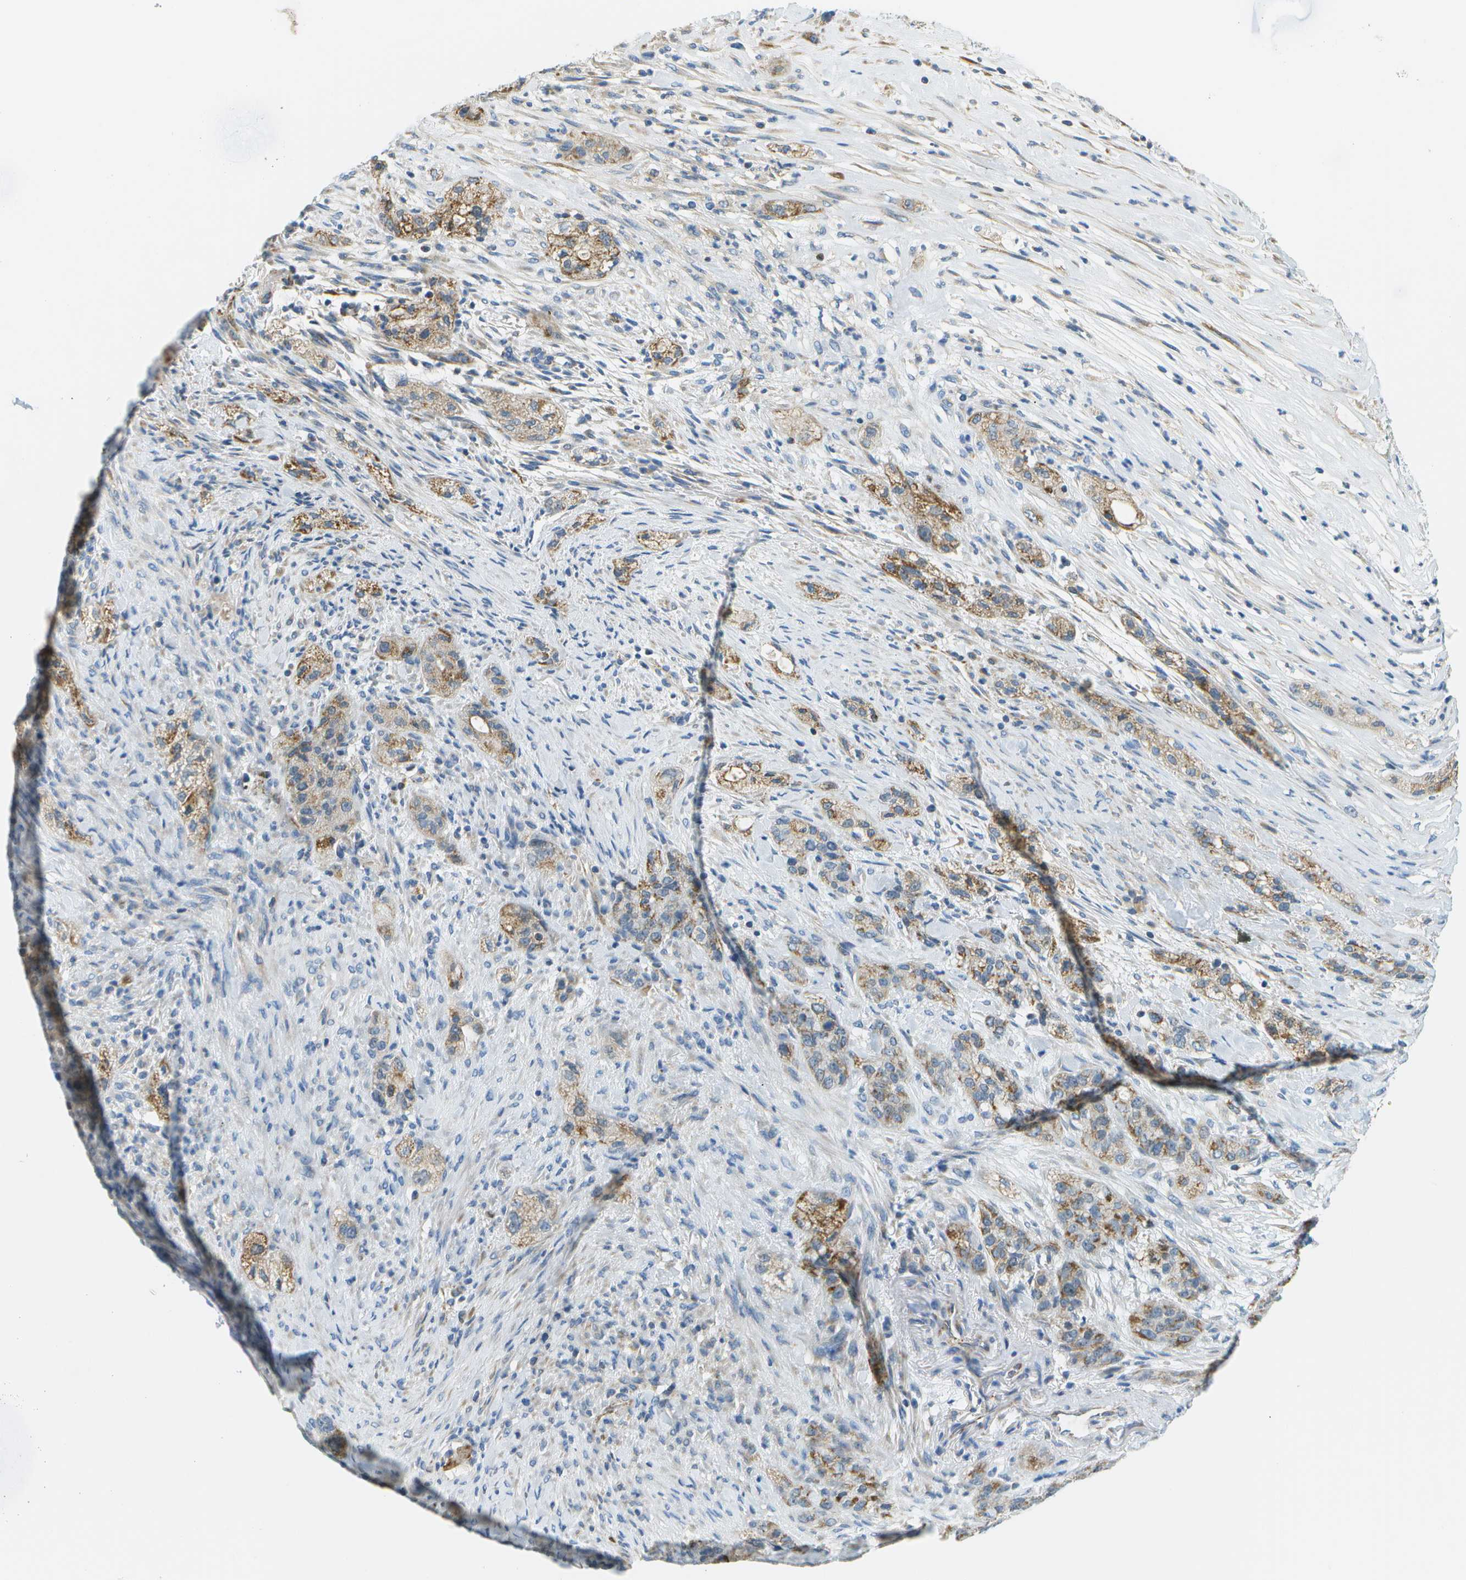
{"staining": {"intensity": "weak", "quantity": "25%-75%", "location": "cytoplasmic/membranous"}, "tissue": "pancreatic cancer", "cell_type": "Tumor cells", "image_type": "cancer", "snomed": [{"axis": "morphology", "description": "Adenocarcinoma, NOS"}, {"axis": "topography", "description": "Pancreas"}], "caption": "Immunohistochemistry (IHC) staining of pancreatic cancer, which exhibits low levels of weak cytoplasmic/membranous expression in about 25%-75% of tumor cells indicating weak cytoplasmic/membranous protein positivity. The staining was performed using DAB (brown) for protein detection and nuclei were counterstained in hematoxylin (blue).", "gene": "PTGIS", "patient": {"sex": "female", "age": 78}}